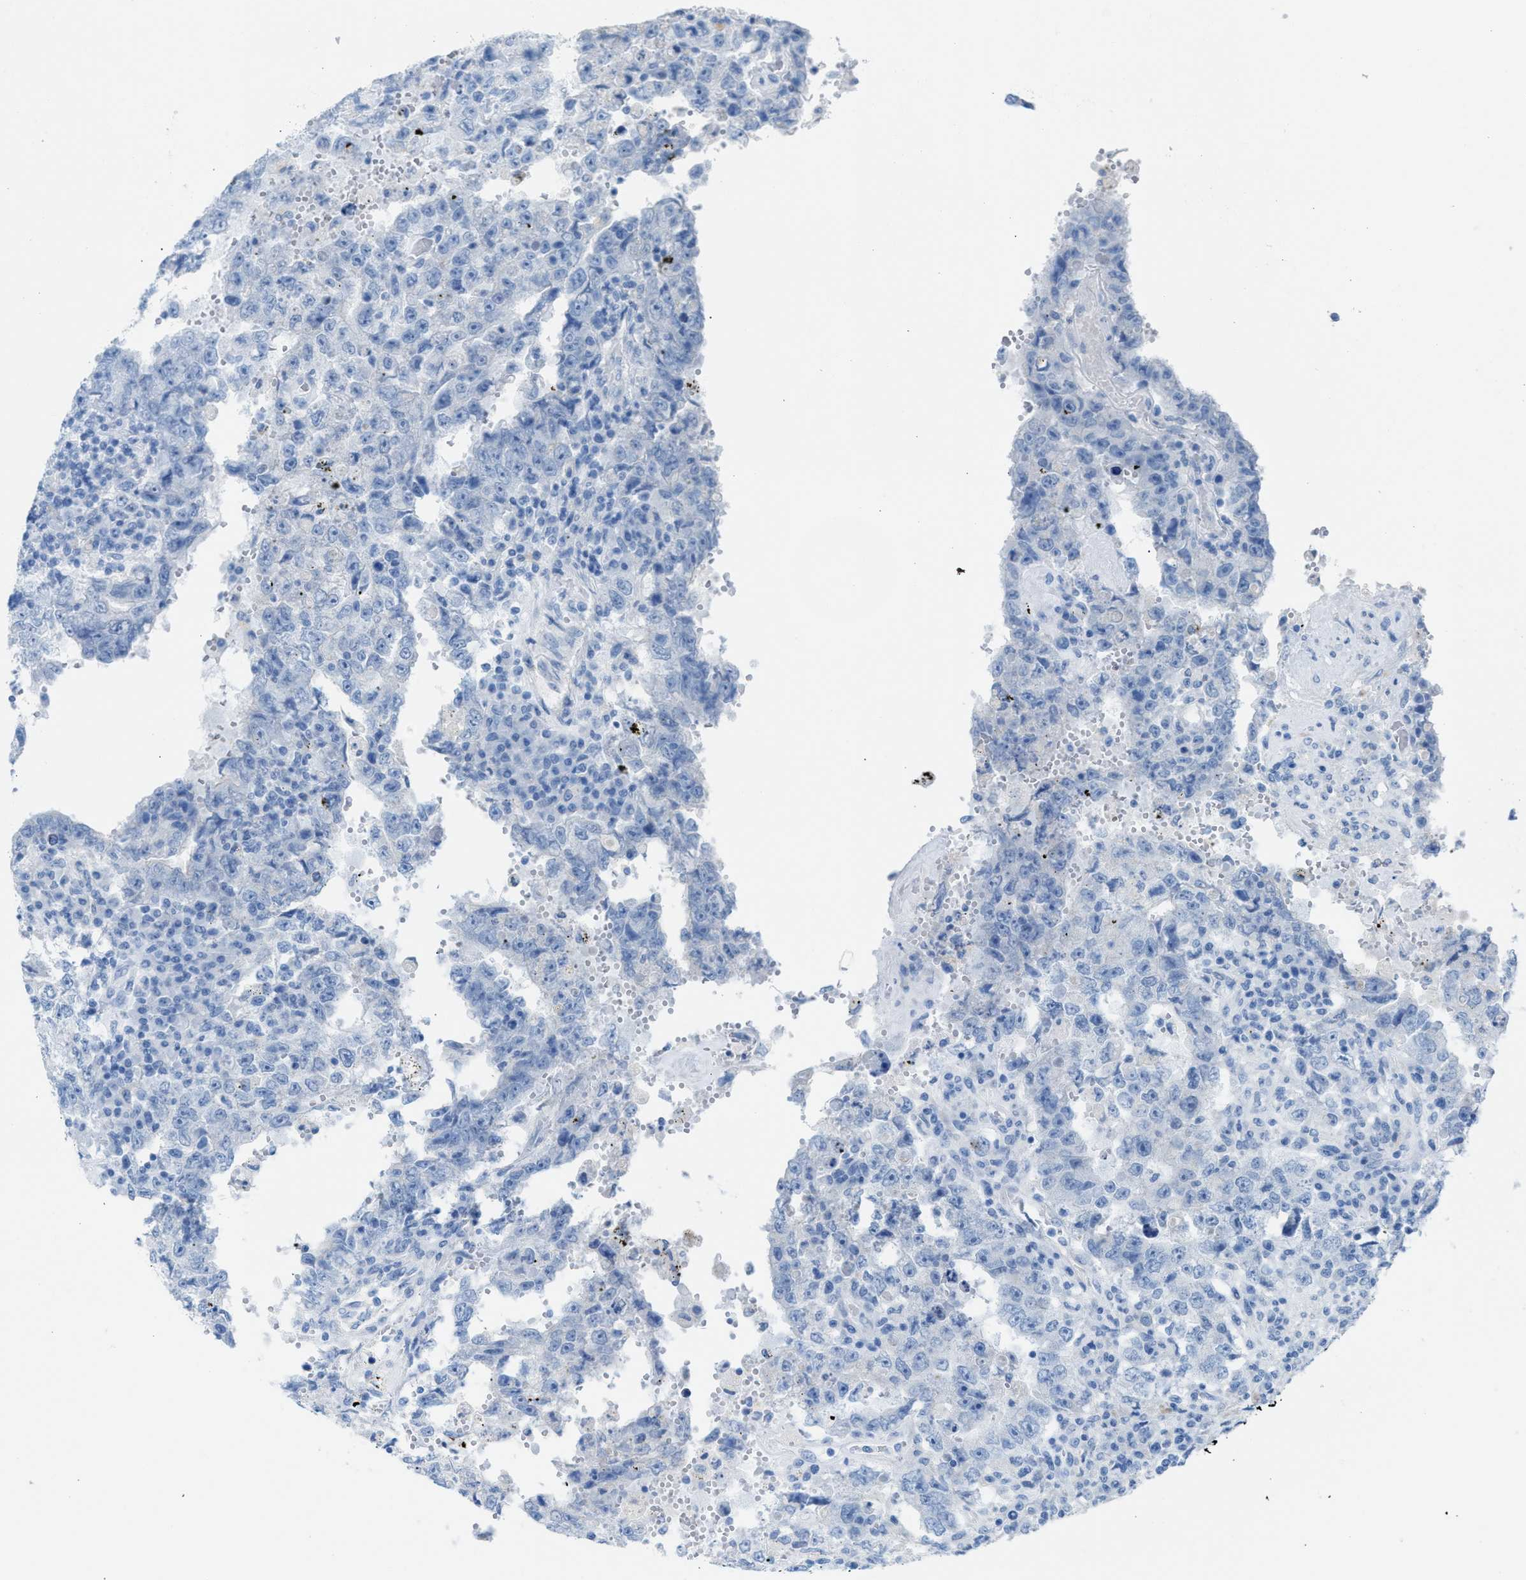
{"staining": {"intensity": "negative", "quantity": "none", "location": "none"}, "tissue": "testis cancer", "cell_type": "Tumor cells", "image_type": "cancer", "snomed": [{"axis": "morphology", "description": "Carcinoma, Embryonal, NOS"}, {"axis": "topography", "description": "Testis"}], "caption": "Embryonal carcinoma (testis) was stained to show a protein in brown. There is no significant staining in tumor cells. (DAB IHC, high magnification).", "gene": "ASPA", "patient": {"sex": "male", "age": 26}}